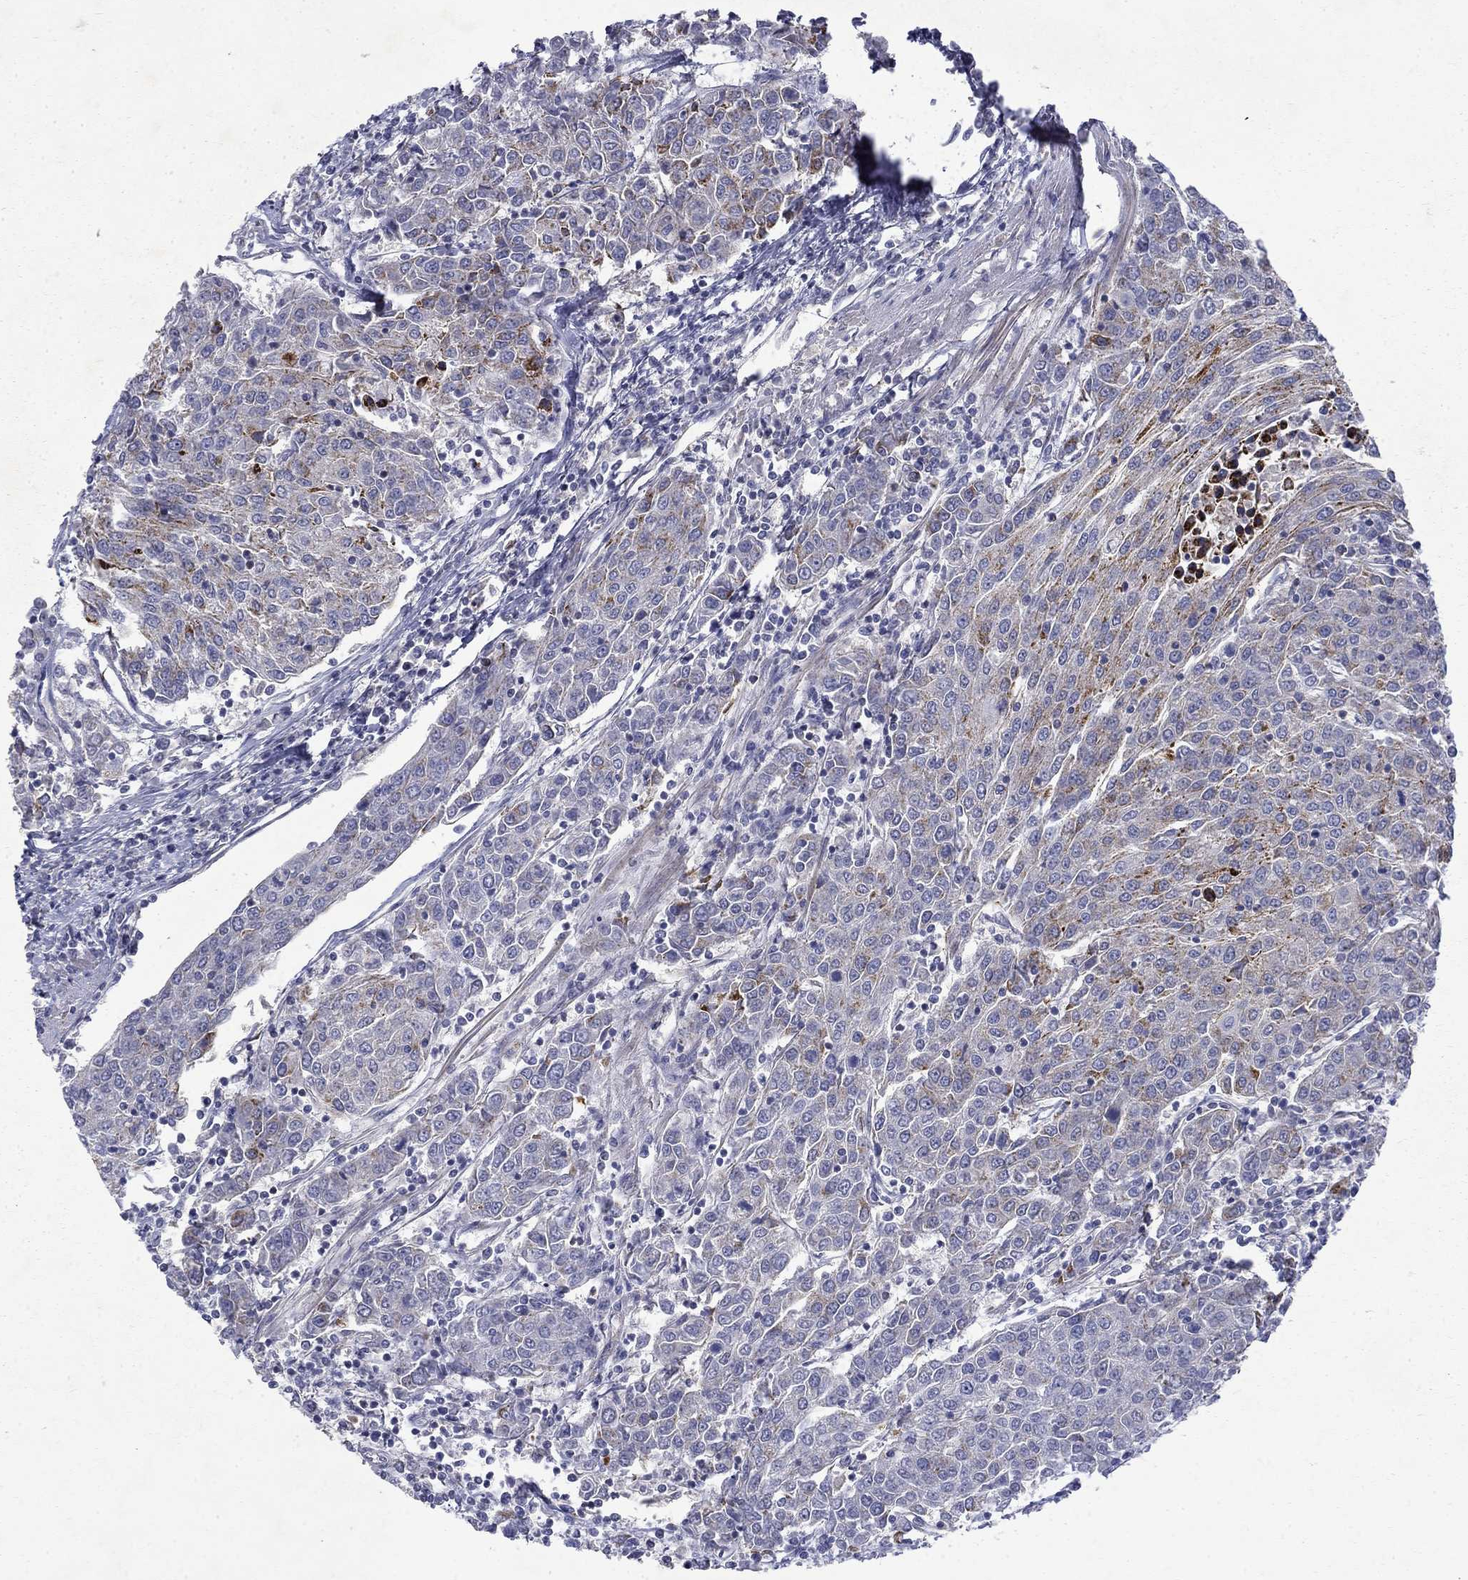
{"staining": {"intensity": "moderate", "quantity": "<25%", "location": "cytoplasmic/membranous"}, "tissue": "urothelial cancer", "cell_type": "Tumor cells", "image_type": "cancer", "snomed": [{"axis": "morphology", "description": "Urothelial carcinoma, High grade"}, {"axis": "topography", "description": "Urinary bladder"}], "caption": "Protein expression analysis of human urothelial cancer reveals moderate cytoplasmic/membranous staining in about <25% of tumor cells. Using DAB (3,3'-diaminobenzidine) (brown) and hematoxylin (blue) stains, captured at high magnification using brightfield microscopy.", "gene": "PCBP3", "patient": {"sex": "female", "age": 85}}